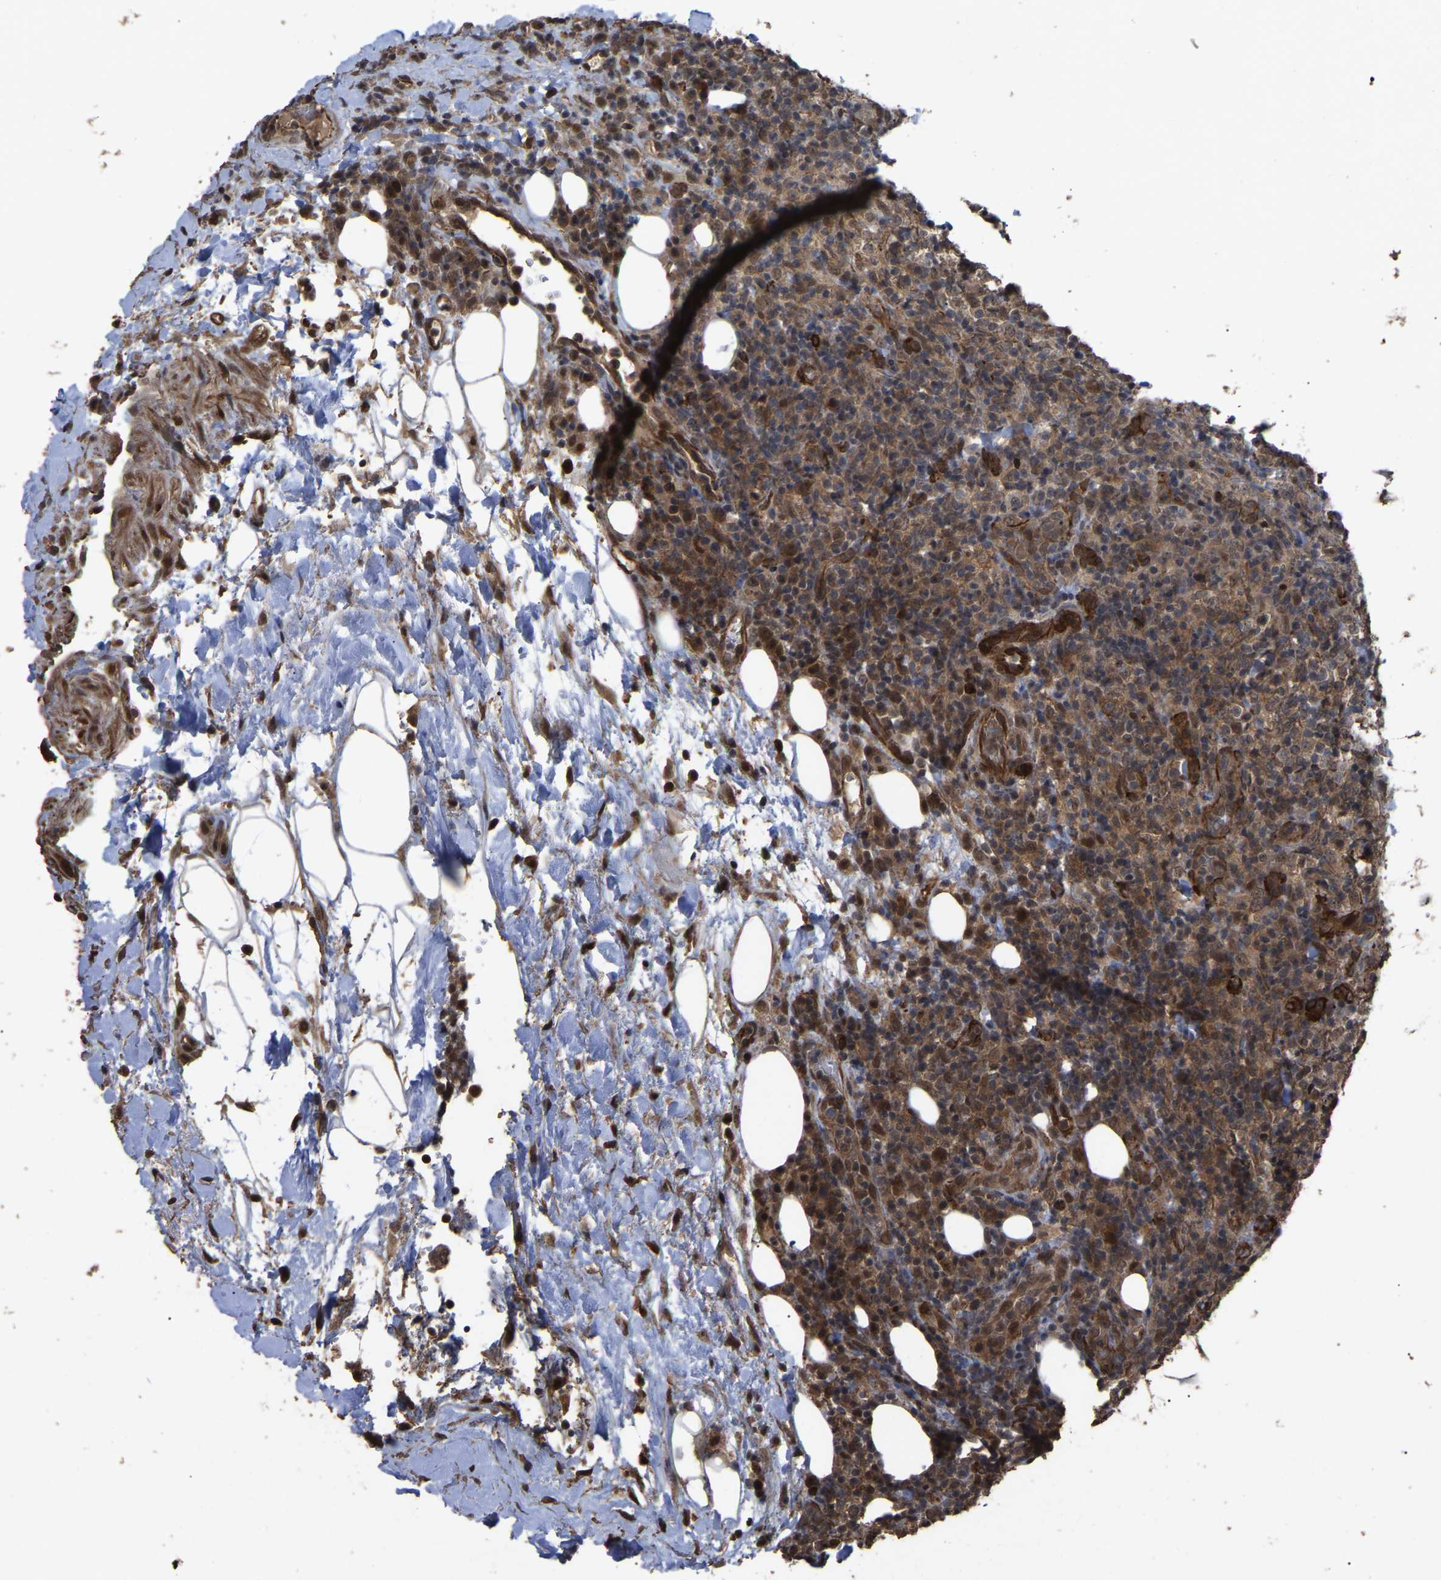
{"staining": {"intensity": "moderate", "quantity": ">75%", "location": "cytoplasmic/membranous"}, "tissue": "lymphoma", "cell_type": "Tumor cells", "image_type": "cancer", "snomed": [{"axis": "morphology", "description": "Malignant lymphoma, non-Hodgkin's type, High grade"}, {"axis": "topography", "description": "Lymph node"}], "caption": "IHC micrograph of neoplastic tissue: lymphoma stained using immunohistochemistry (IHC) shows medium levels of moderate protein expression localized specifically in the cytoplasmic/membranous of tumor cells, appearing as a cytoplasmic/membranous brown color.", "gene": "FAM161B", "patient": {"sex": "female", "age": 76}}